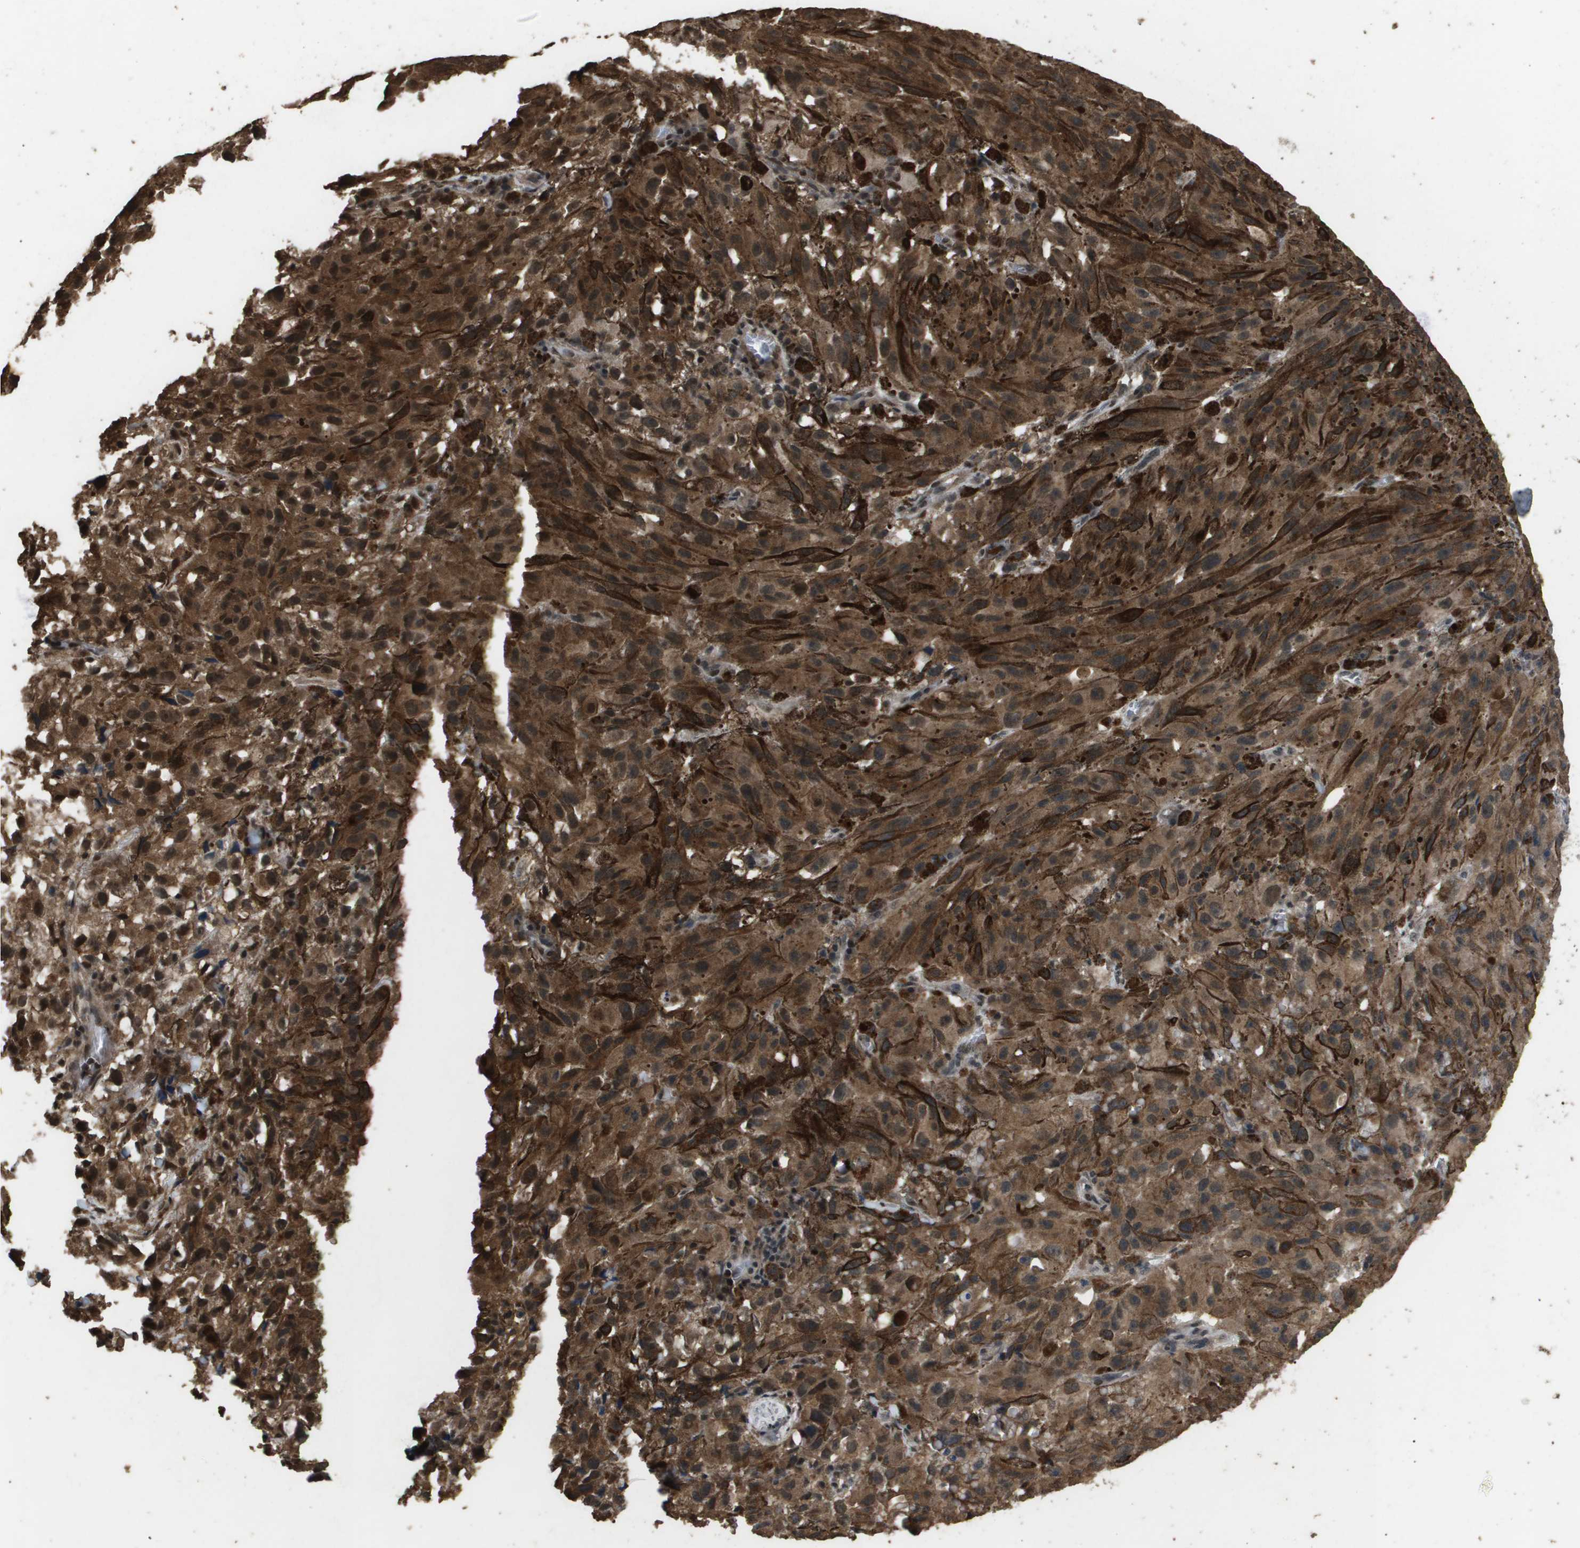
{"staining": {"intensity": "moderate", "quantity": ">75%", "location": "cytoplasmic/membranous,nuclear"}, "tissue": "melanoma", "cell_type": "Tumor cells", "image_type": "cancer", "snomed": [{"axis": "morphology", "description": "Malignant melanoma, NOS"}, {"axis": "topography", "description": "Skin"}], "caption": "Human melanoma stained with a brown dye displays moderate cytoplasmic/membranous and nuclear positive positivity in about >75% of tumor cells.", "gene": "ING1", "patient": {"sex": "female", "age": 104}}